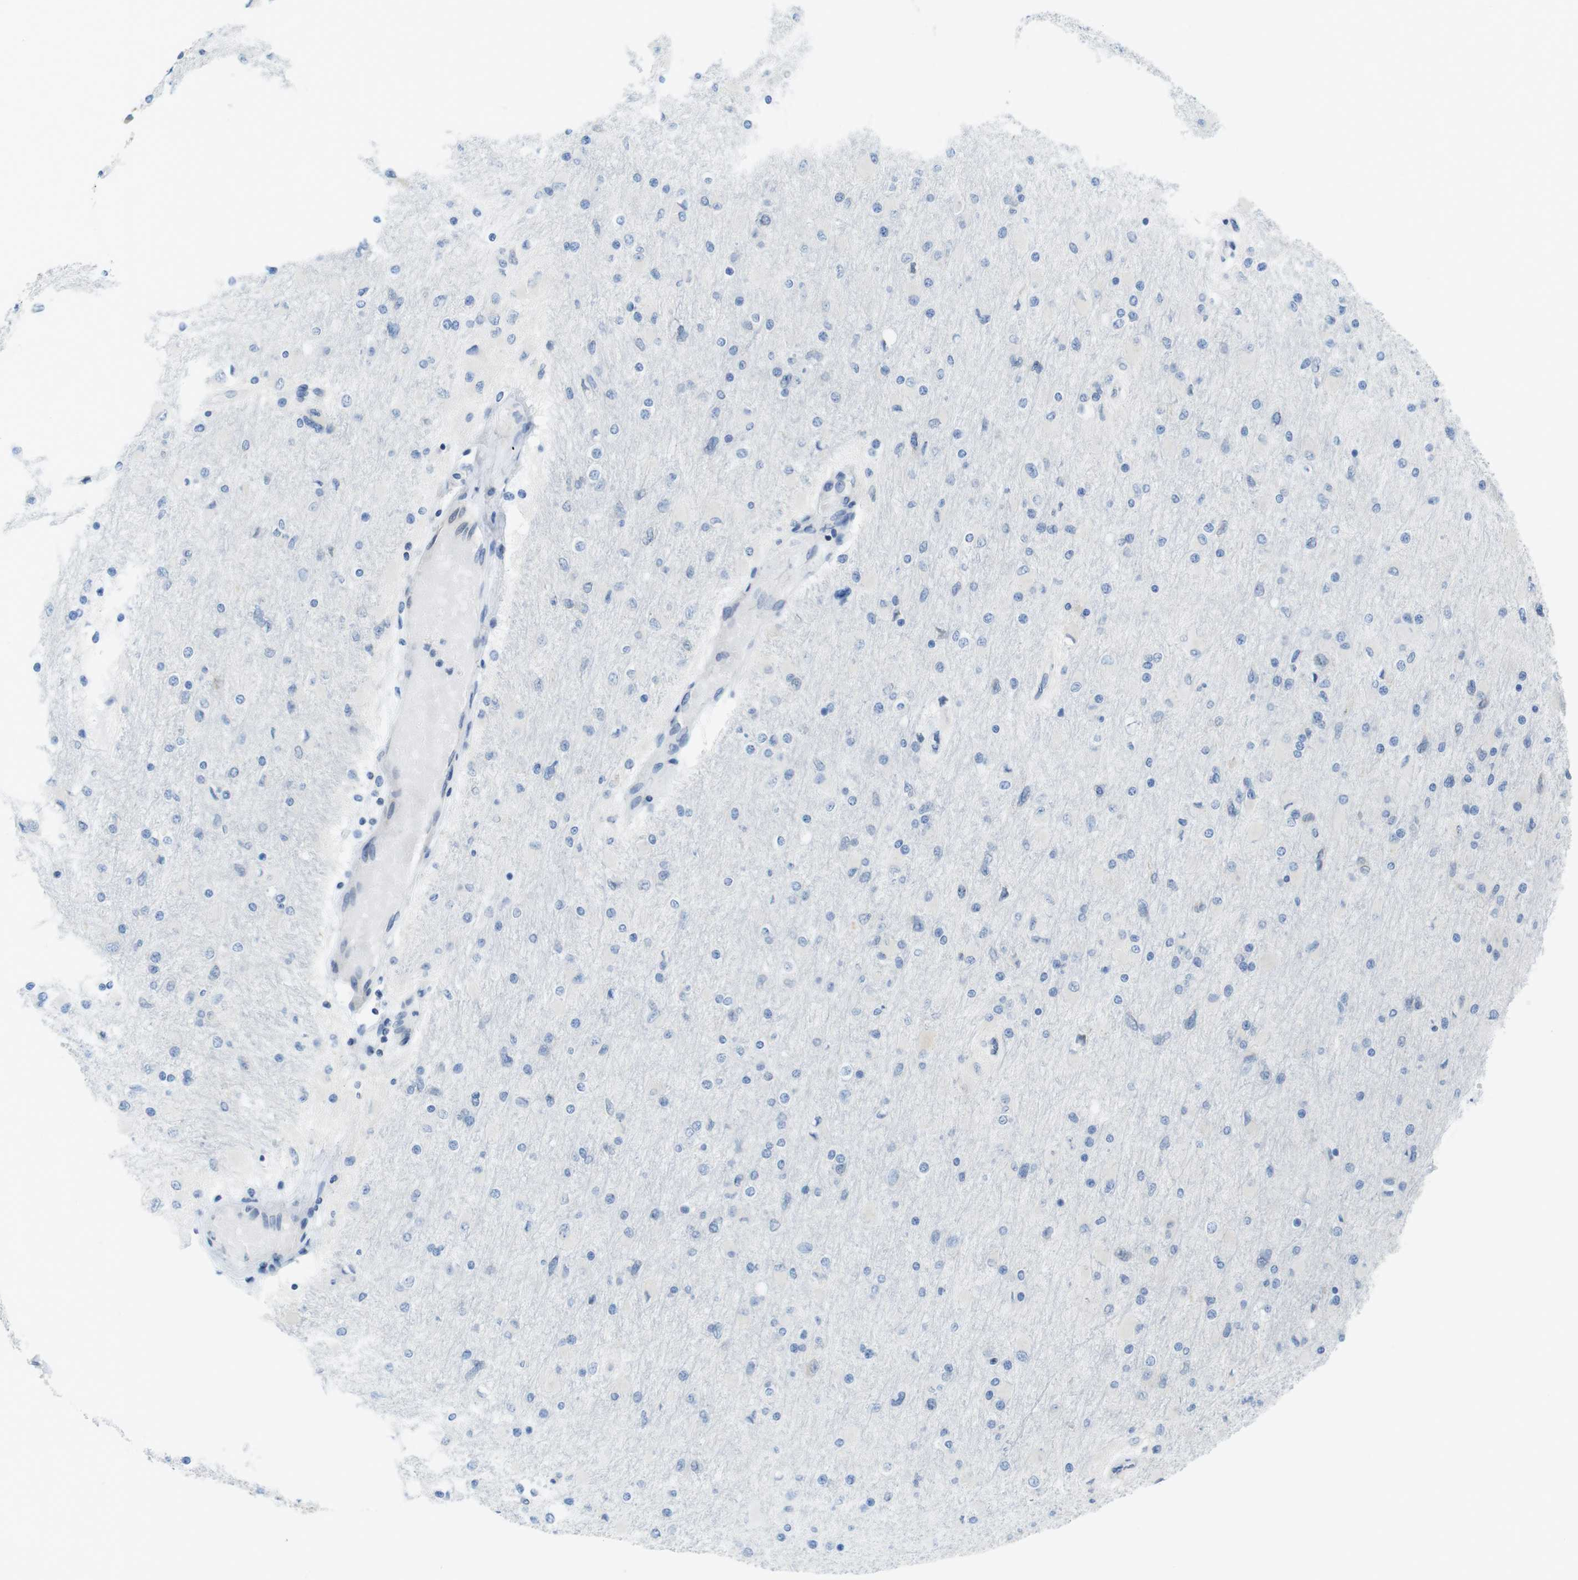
{"staining": {"intensity": "negative", "quantity": "none", "location": "none"}, "tissue": "glioma", "cell_type": "Tumor cells", "image_type": "cancer", "snomed": [{"axis": "morphology", "description": "Glioma, malignant, High grade"}, {"axis": "topography", "description": "Cerebral cortex"}], "caption": "Immunohistochemical staining of human malignant glioma (high-grade) displays no significant expression in tumor cells. (DAB immunohistochemistry visualized using brightfield microscopy, high magnification).", "gene": "CLPTM1L", "patient": {"sex": "female", "age": 36}}